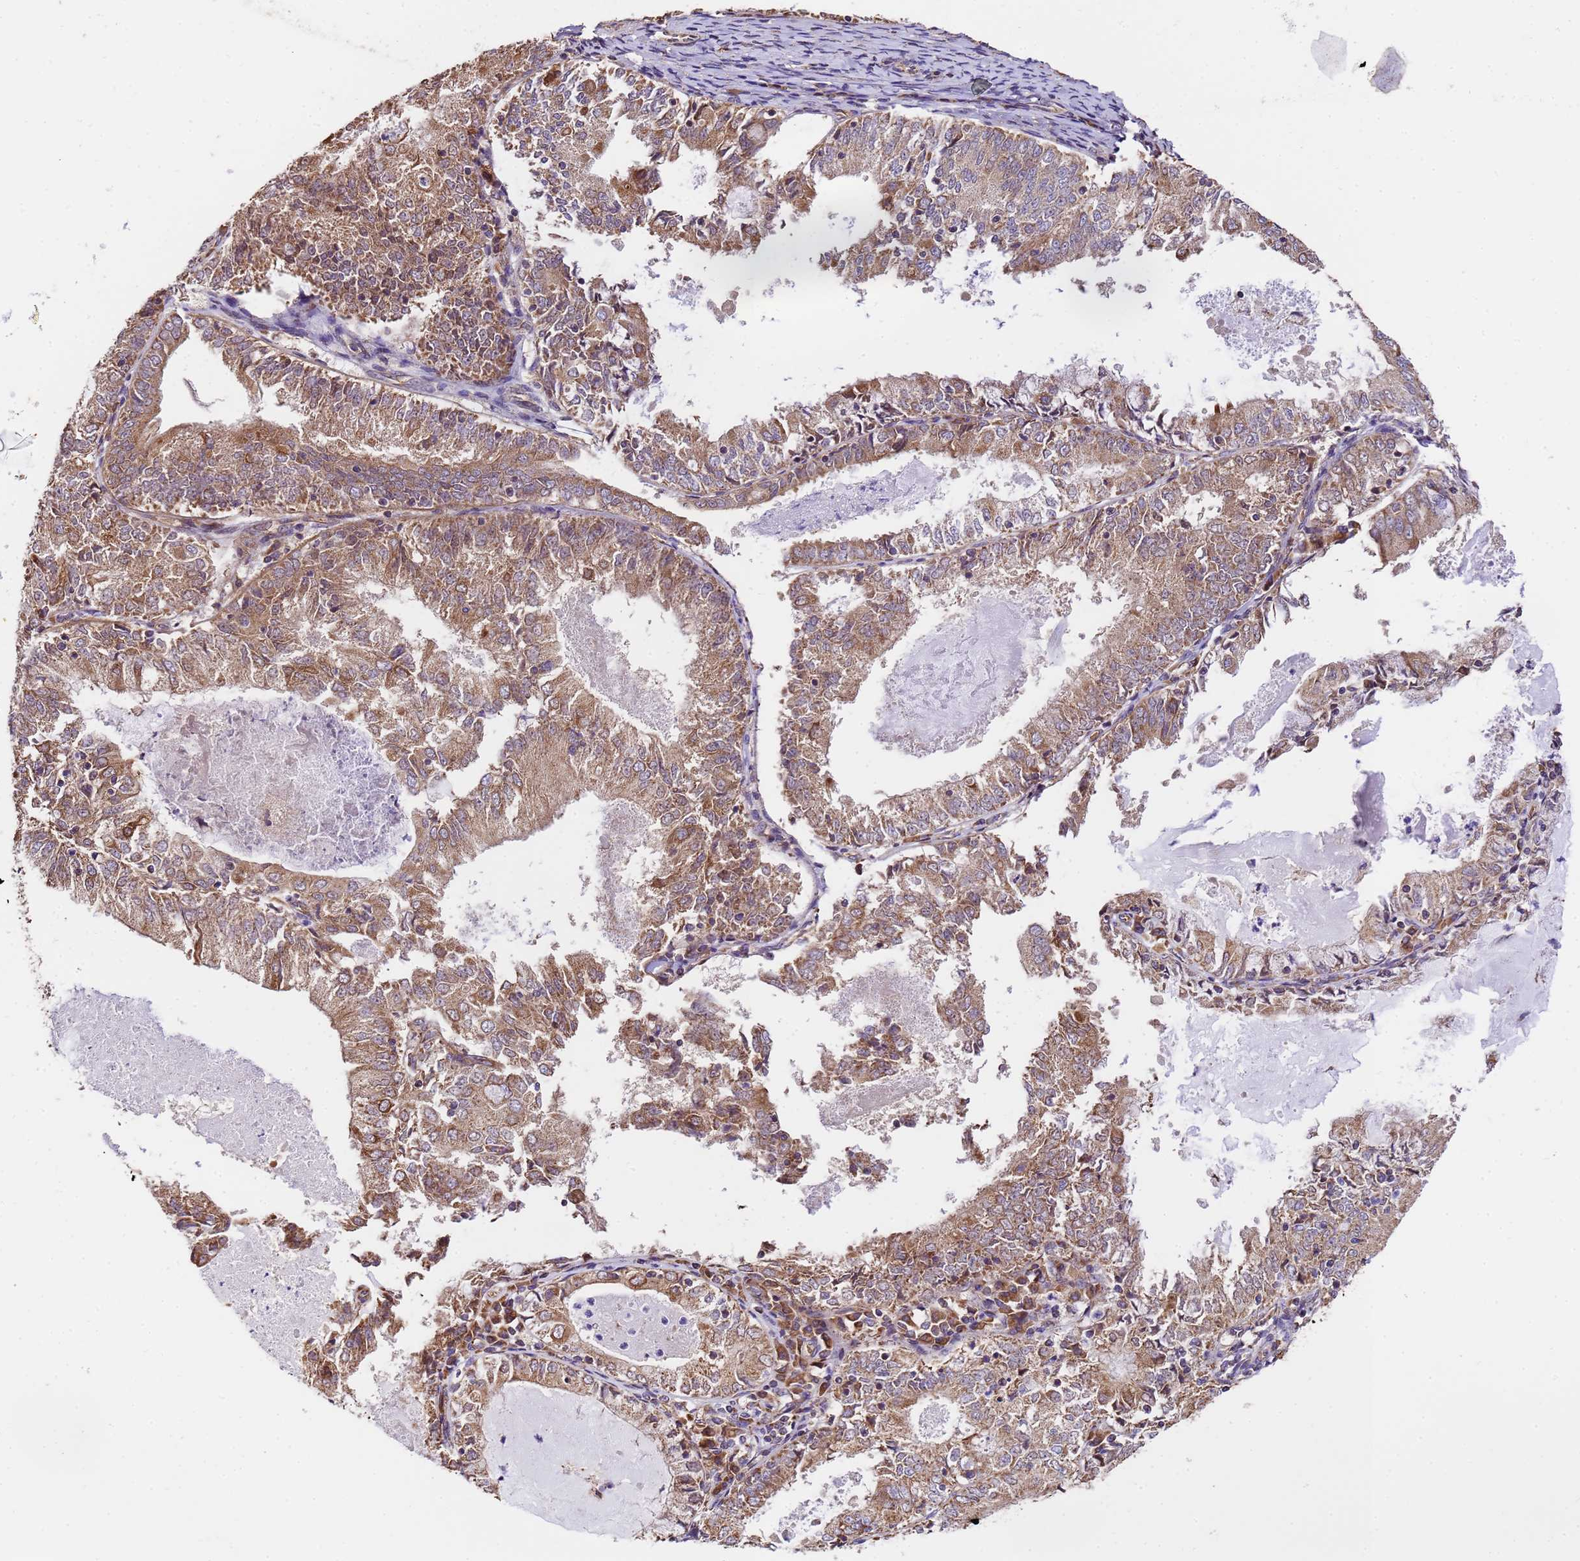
{"staining": {"intensity": "moderate", "quantity": ">75%", "location": "cytoplasmic/membranous"}, "tissue": "endometrial cancer", "cell_type": "Tumor cells", "image_type": "cancer", "snomed": [{"axis": "morphology", "description": "Adenocarcinoma, NOS"}, {"axis": "topography", "description": "Endometrium"}], "caption": "IHC photomicrograph of neoplastic tissue: adenocarcinoma (endometrial) stained using immunohistochemistry (IHC) reveals medium levels of moderate protein expression localized specifically in the cytoplasmic/membranous of tumor cells, appearing as a cytoplasmic/membranous brown color.", "gene": "LRRIQ1", "patient": {"sex": "female", "age": 57}}